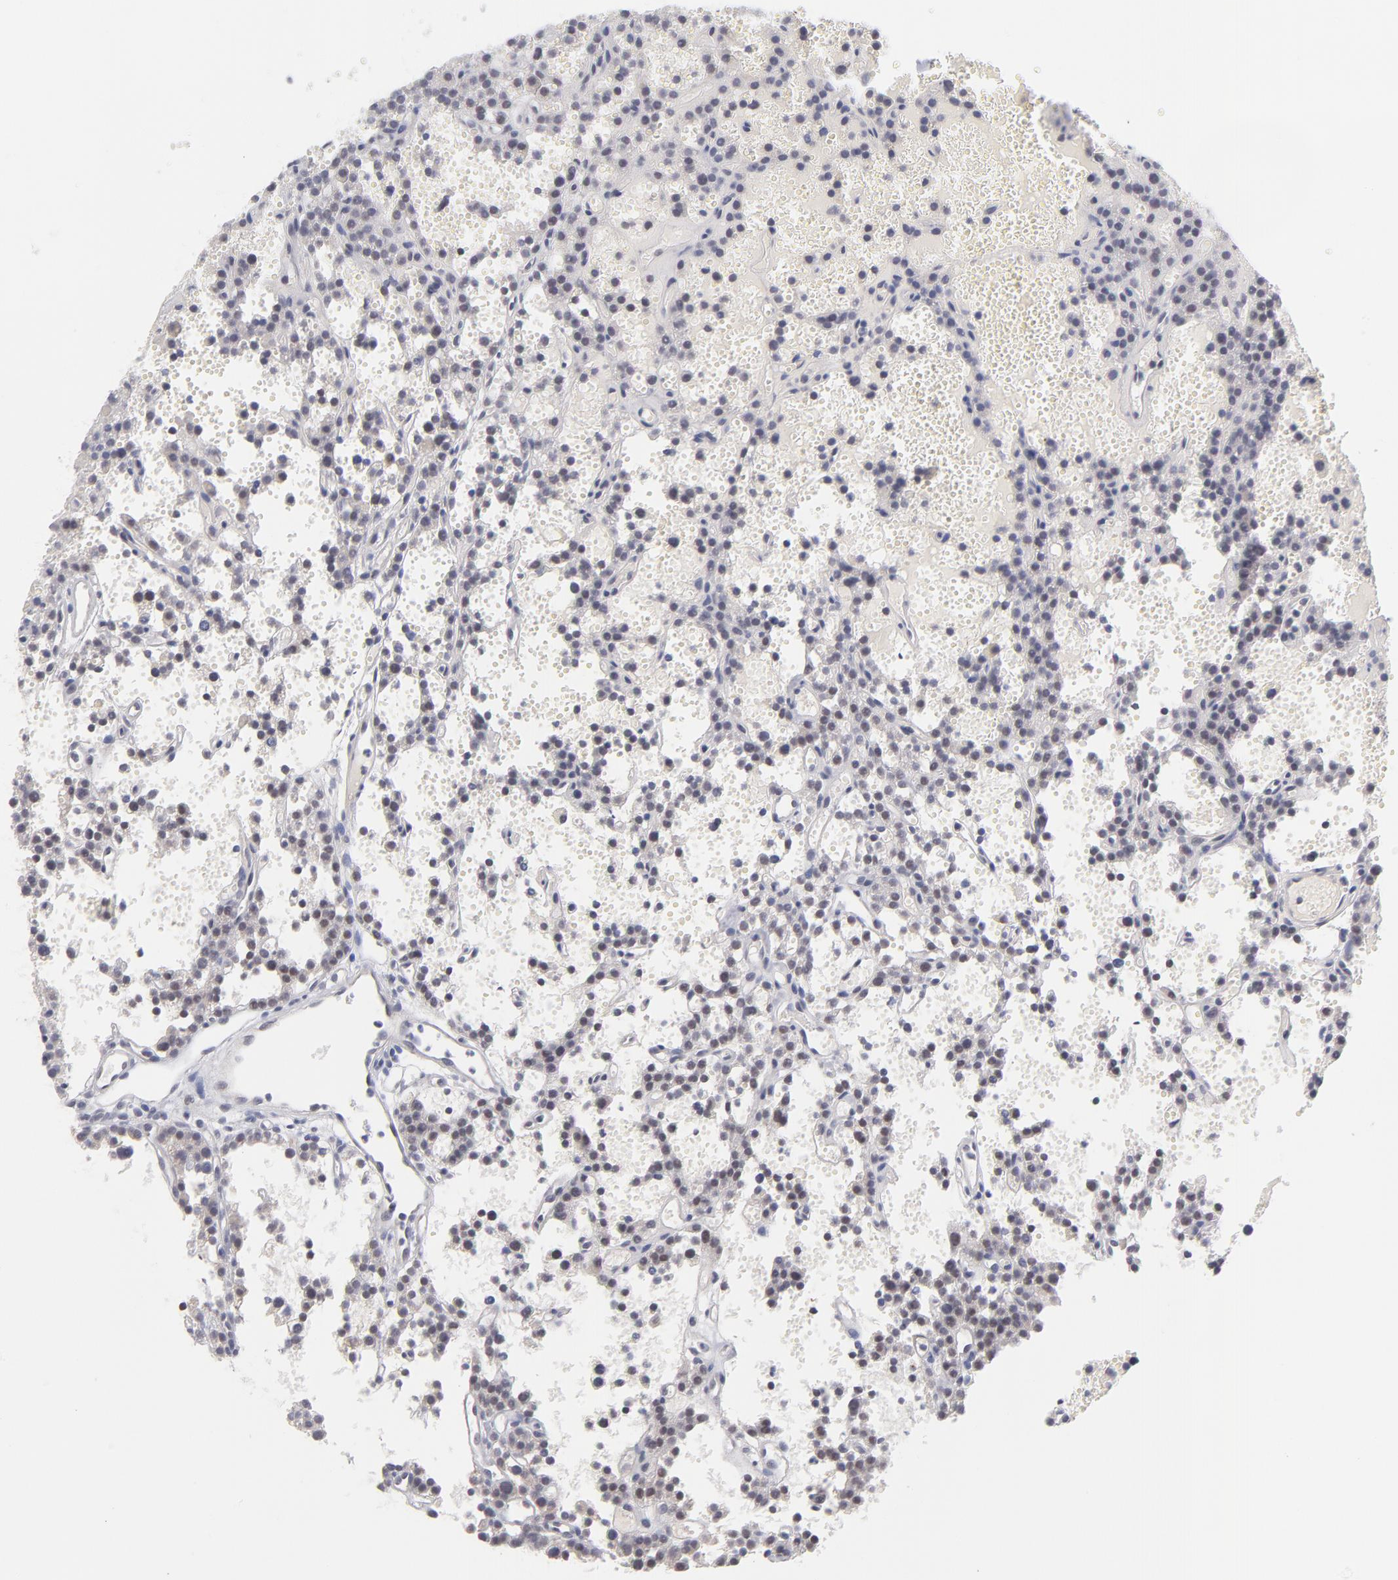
{"staining": {"intensity": "negative", "quantity": "none", "location": "none"}, "tissue": "parathyroid gland", "cell_type": "Glandular cells", "image_type": "normal", "snomed": [{"axis": "morphology", "description": "Normal tissue, NOS"}, {"axis": "topography", "description": "Parathyroid gland"}], "caption": "Immunohistochemistry (IHC) image of unremarkable parathyroid gland: human parathyroid gland stained with DAB reveals no significant protein staining in glandular cells.", "gene": "WSB1", "patient": {"sex": "male", "age": 25}}